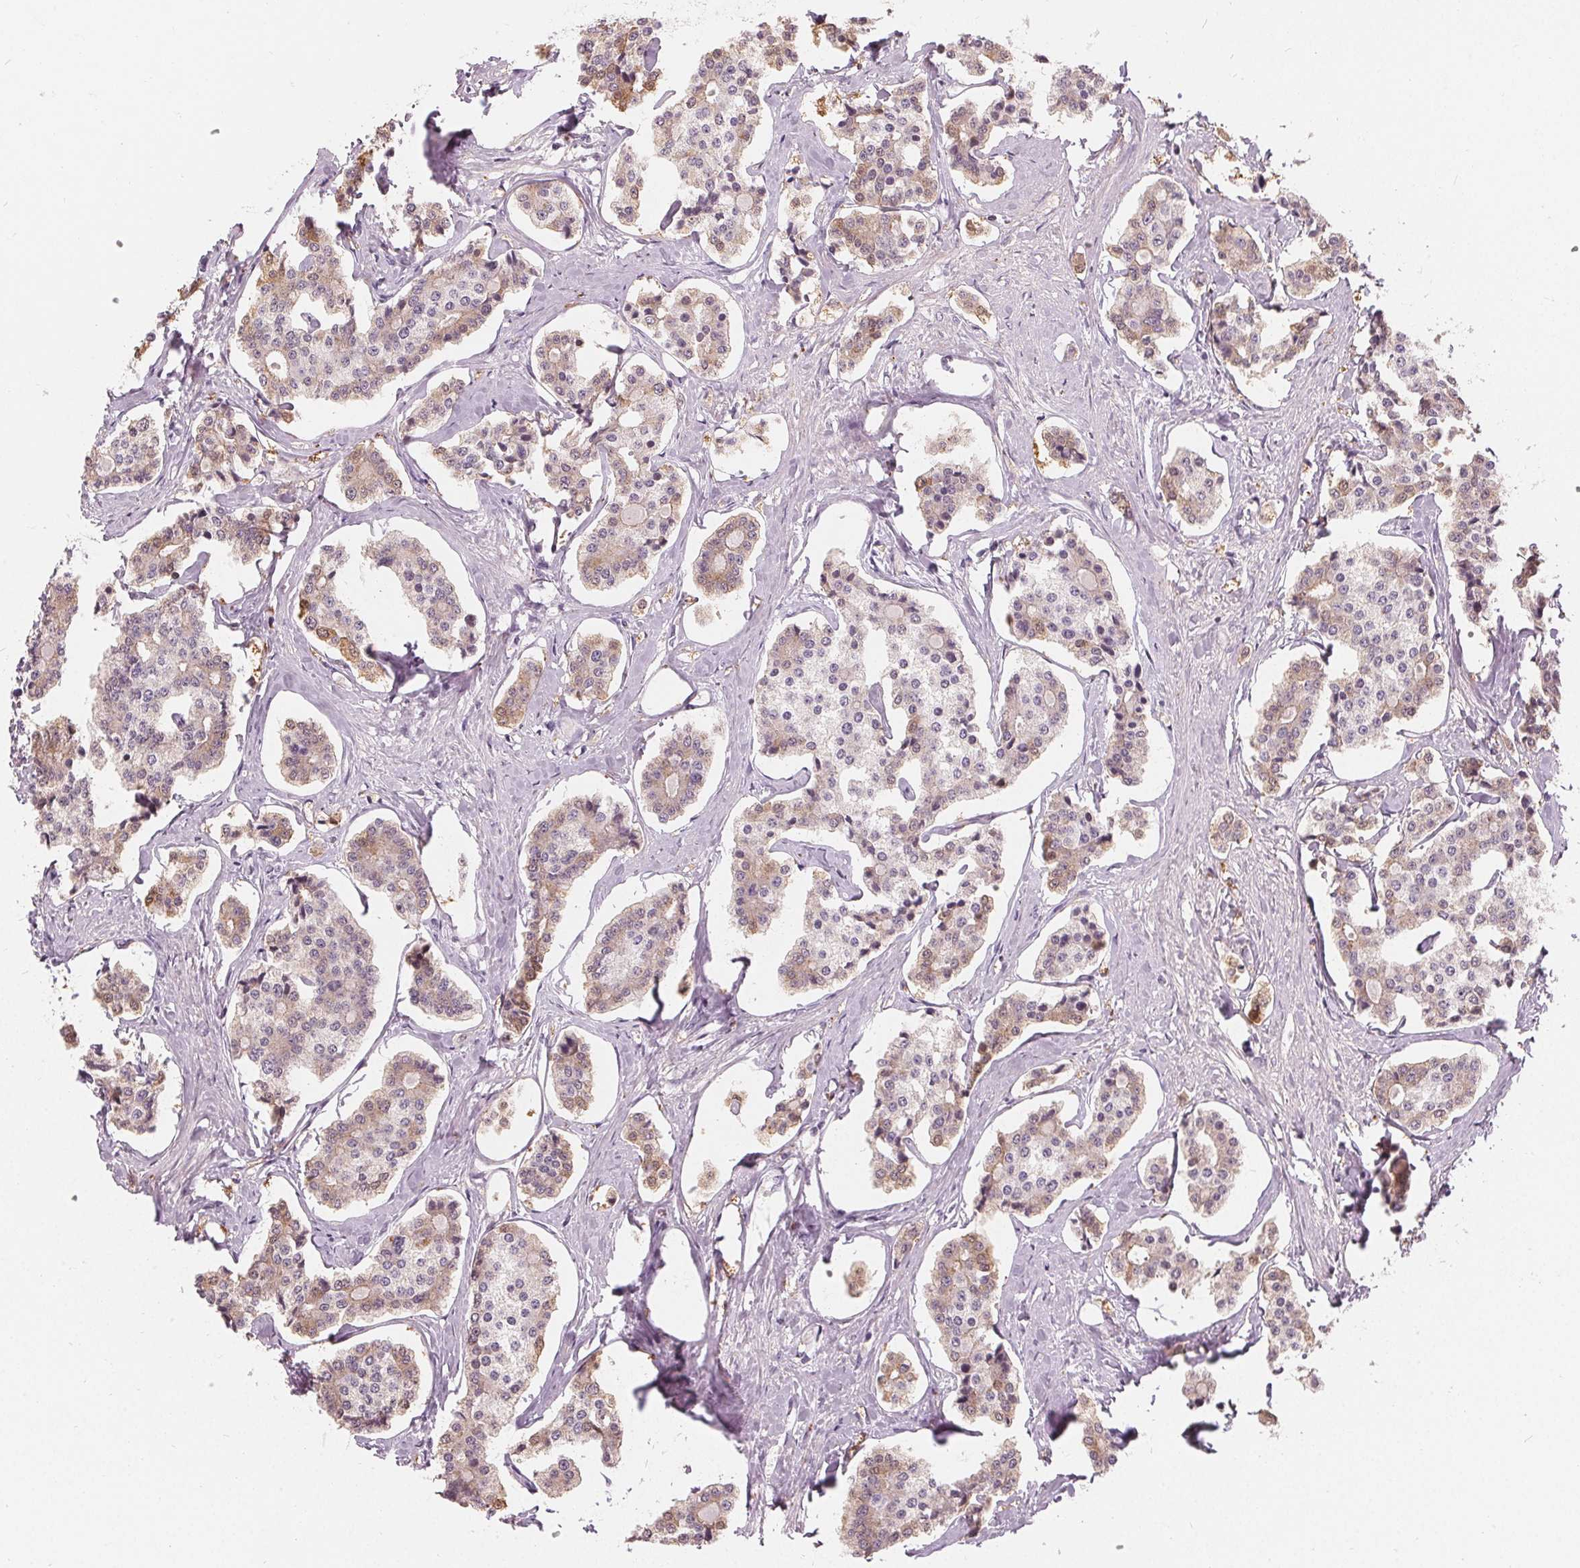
{"staining": {"intensity": "weak", "quantity": "25%-75%", "location": "cytoplasmic/membranous"}, "tissue": "carcinoid", "cell_type": "Tumor cells", "image_type": "cancer", "snomed": [{"axis": "morphology", "description": "Carcinoid, malignant, NOS"}, {"axis": "topography", "description": "Small intestine"}], "caption": "This is a micrograph of IHC staining of carcinoid, which shows weak expression in the cytoplasmic/membranous of tumor cells.", "gene": "HOPX", "patient": {"sex": "female", "age": 65}}